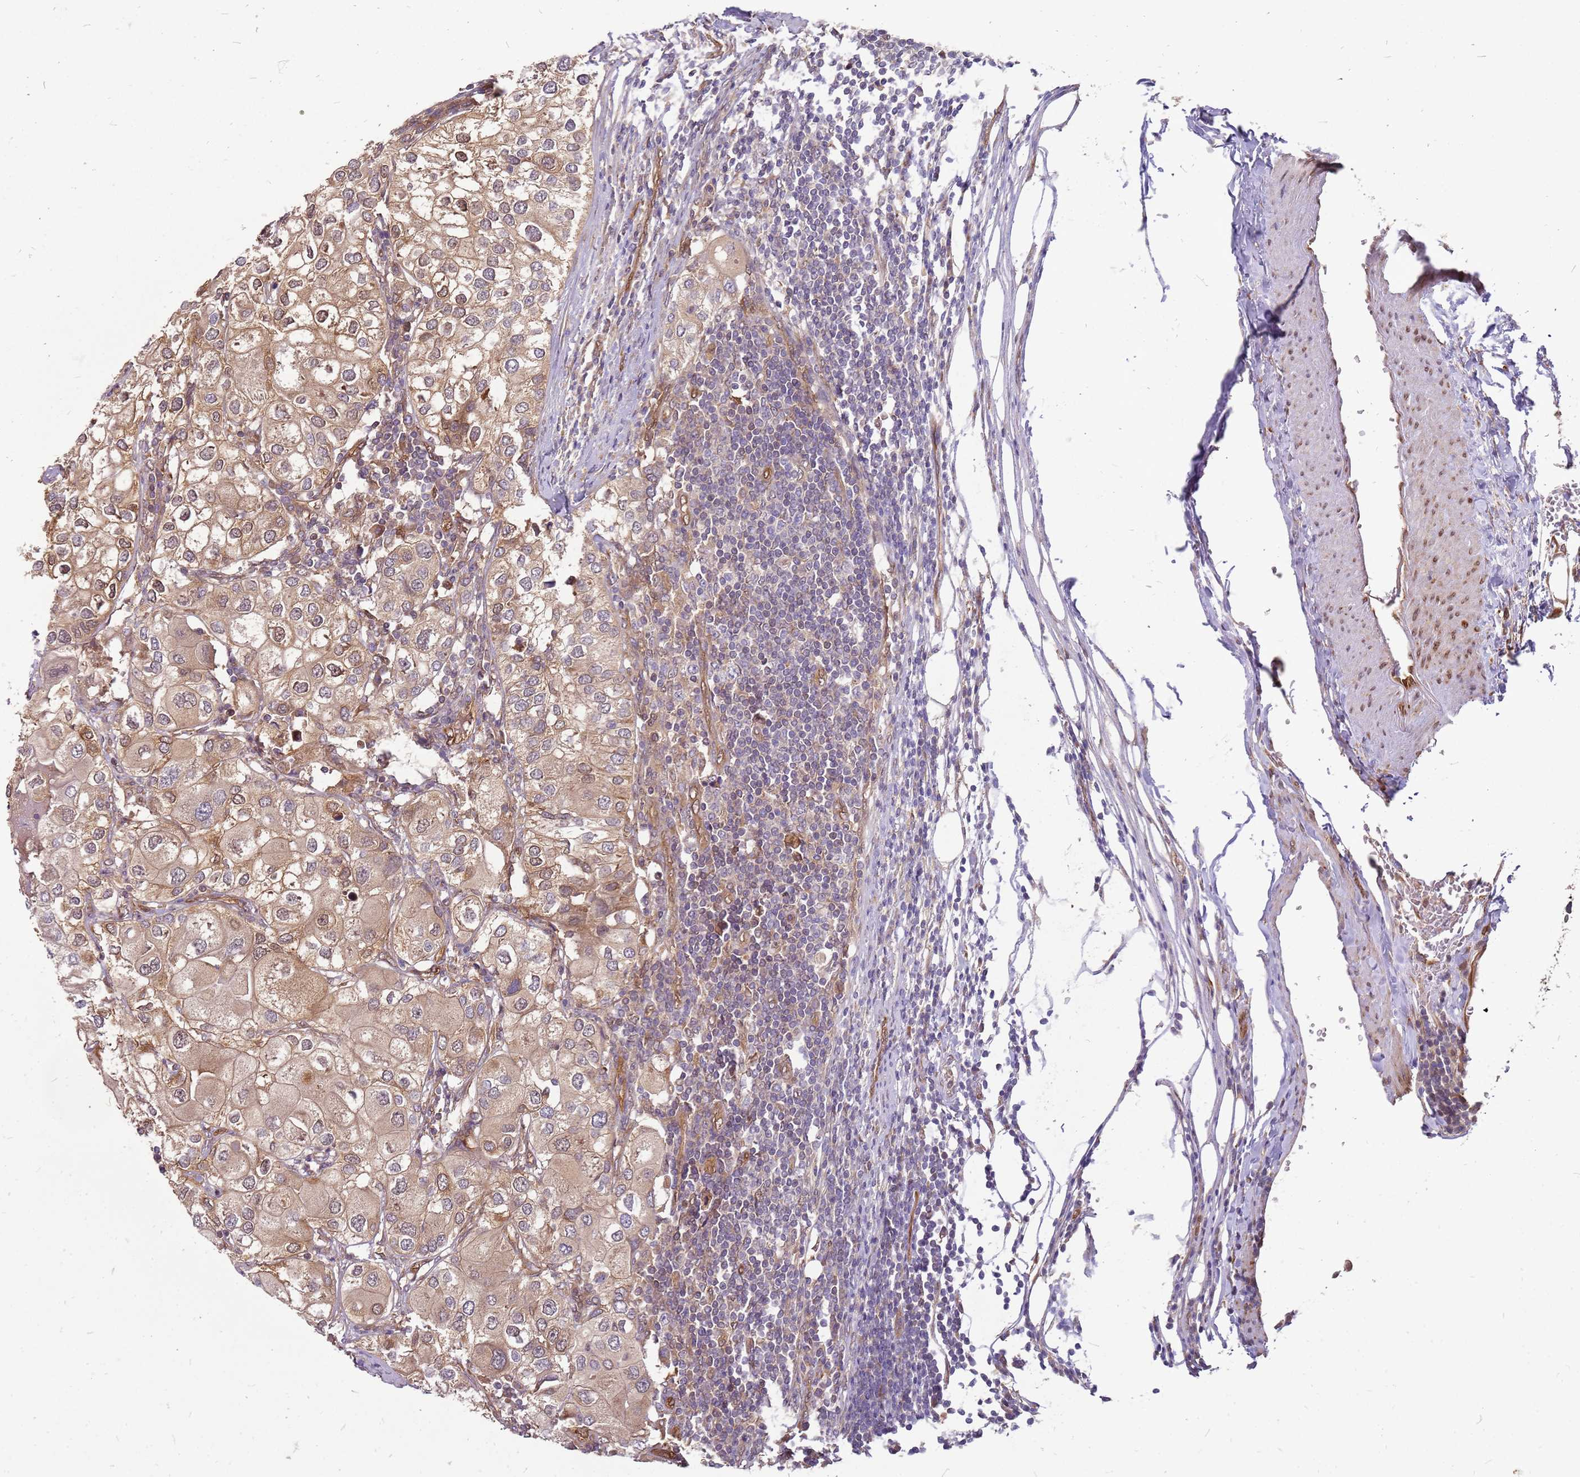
{"staining": {"intensity": "moderate", "quantity": ">75%", "location": "cytoplasmic/membranous,nuclear"}, "tissue": "urothelial cancer", "cell_type": "Tumor cells", "image_type": "cancer", "snomed": [{"axis": "morphology", "description": "Urothelial carcinoma, High grade"}, {"axis": "topography", "description": "Urinary bladder"}], "caption": "Protein staining of urothelial carcinoma (high-grade) tissue reveals moderate cytoplasmic/membranous and nuclear positivity in about >75% of tumor cells.", "gene": "NUDT14", "patient": {"sex": "male", "age": 64}}